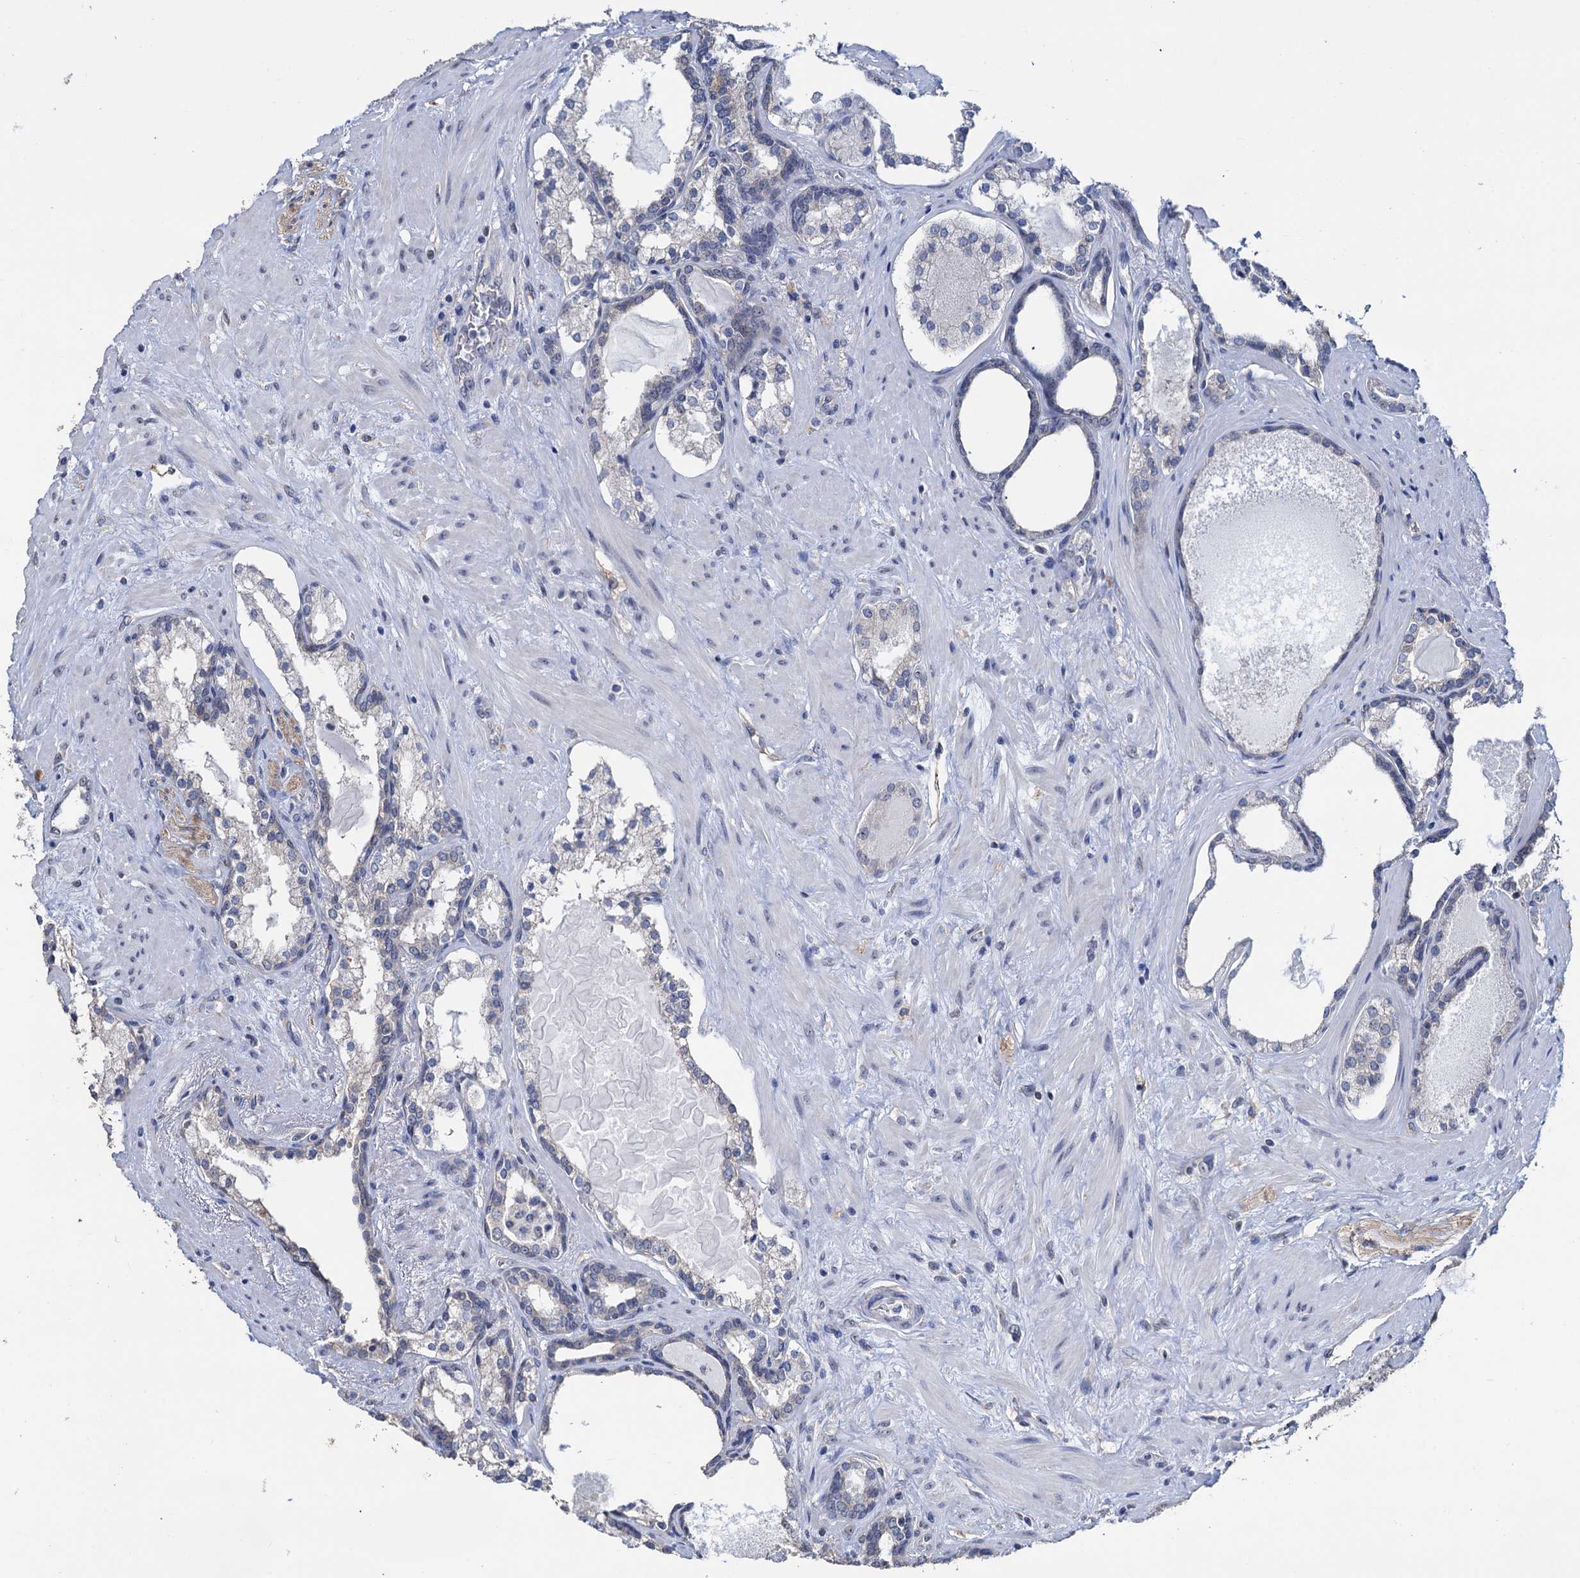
{"staining": {"intensity": "negative", "quantity": "none", "location": "none"}, "tissue": "prostate cancer", "cell_type": "Tumor cells", "image_type": "cancer", "snomed": [{"axis": "morphology", "description": "Adenocarcinoma, High grade"}, {"axis": "topography", "description": "Prostate"}], "caption": "Tumor cells show no significant positivity in prostate cancer (high-grade adenocarcinoma). The staining is performed using DAB brown chromogen with nuclei counter-stained in using hematoxylin.", "gene": "C2CD3", "patient": {"sex": "male", "age": 58}}